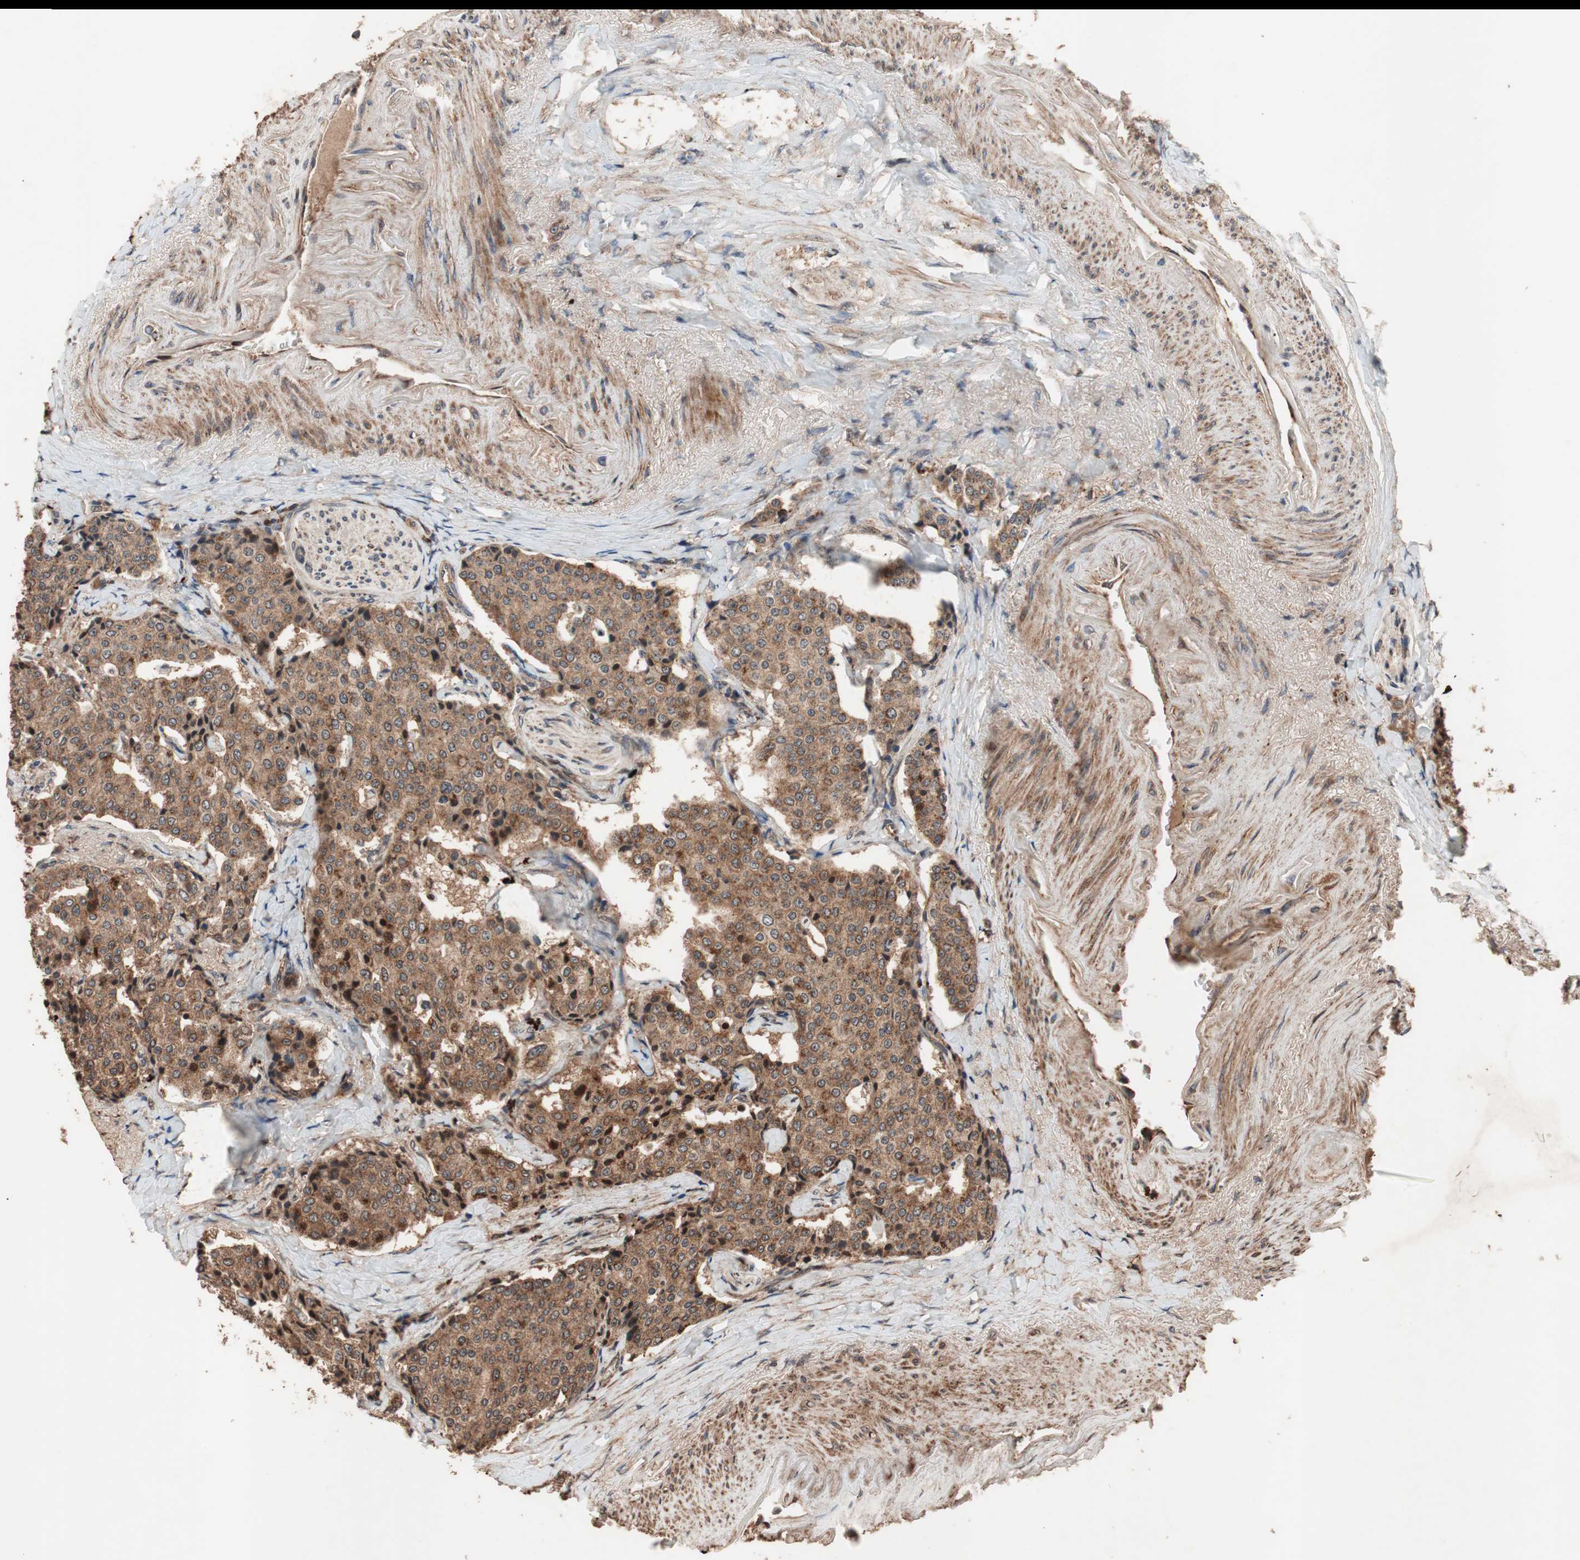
{"staining": {"intensity": "moderate", "quantity": ">75%", "location": "cytoplasmic/membranous"}, "tissue": "carcinoid", "cell_type": "Tumor cells", "image_type": "cancer", "snomed": [{"axis": "morphology", "description": "Carcinoid, malignant, NOS"}, {"axis": "topography", "description": "Colon"}], "caption": "Brown immunohistochemical staining in carcinoid (malignant) shows moderate cytoplasmic/membranous staining in about >75% of tumor cells. (IHC, brightfield microscopy, high magnification).", "gene": "RAB1A", "patient": {"sex": "female", "age": 61}}